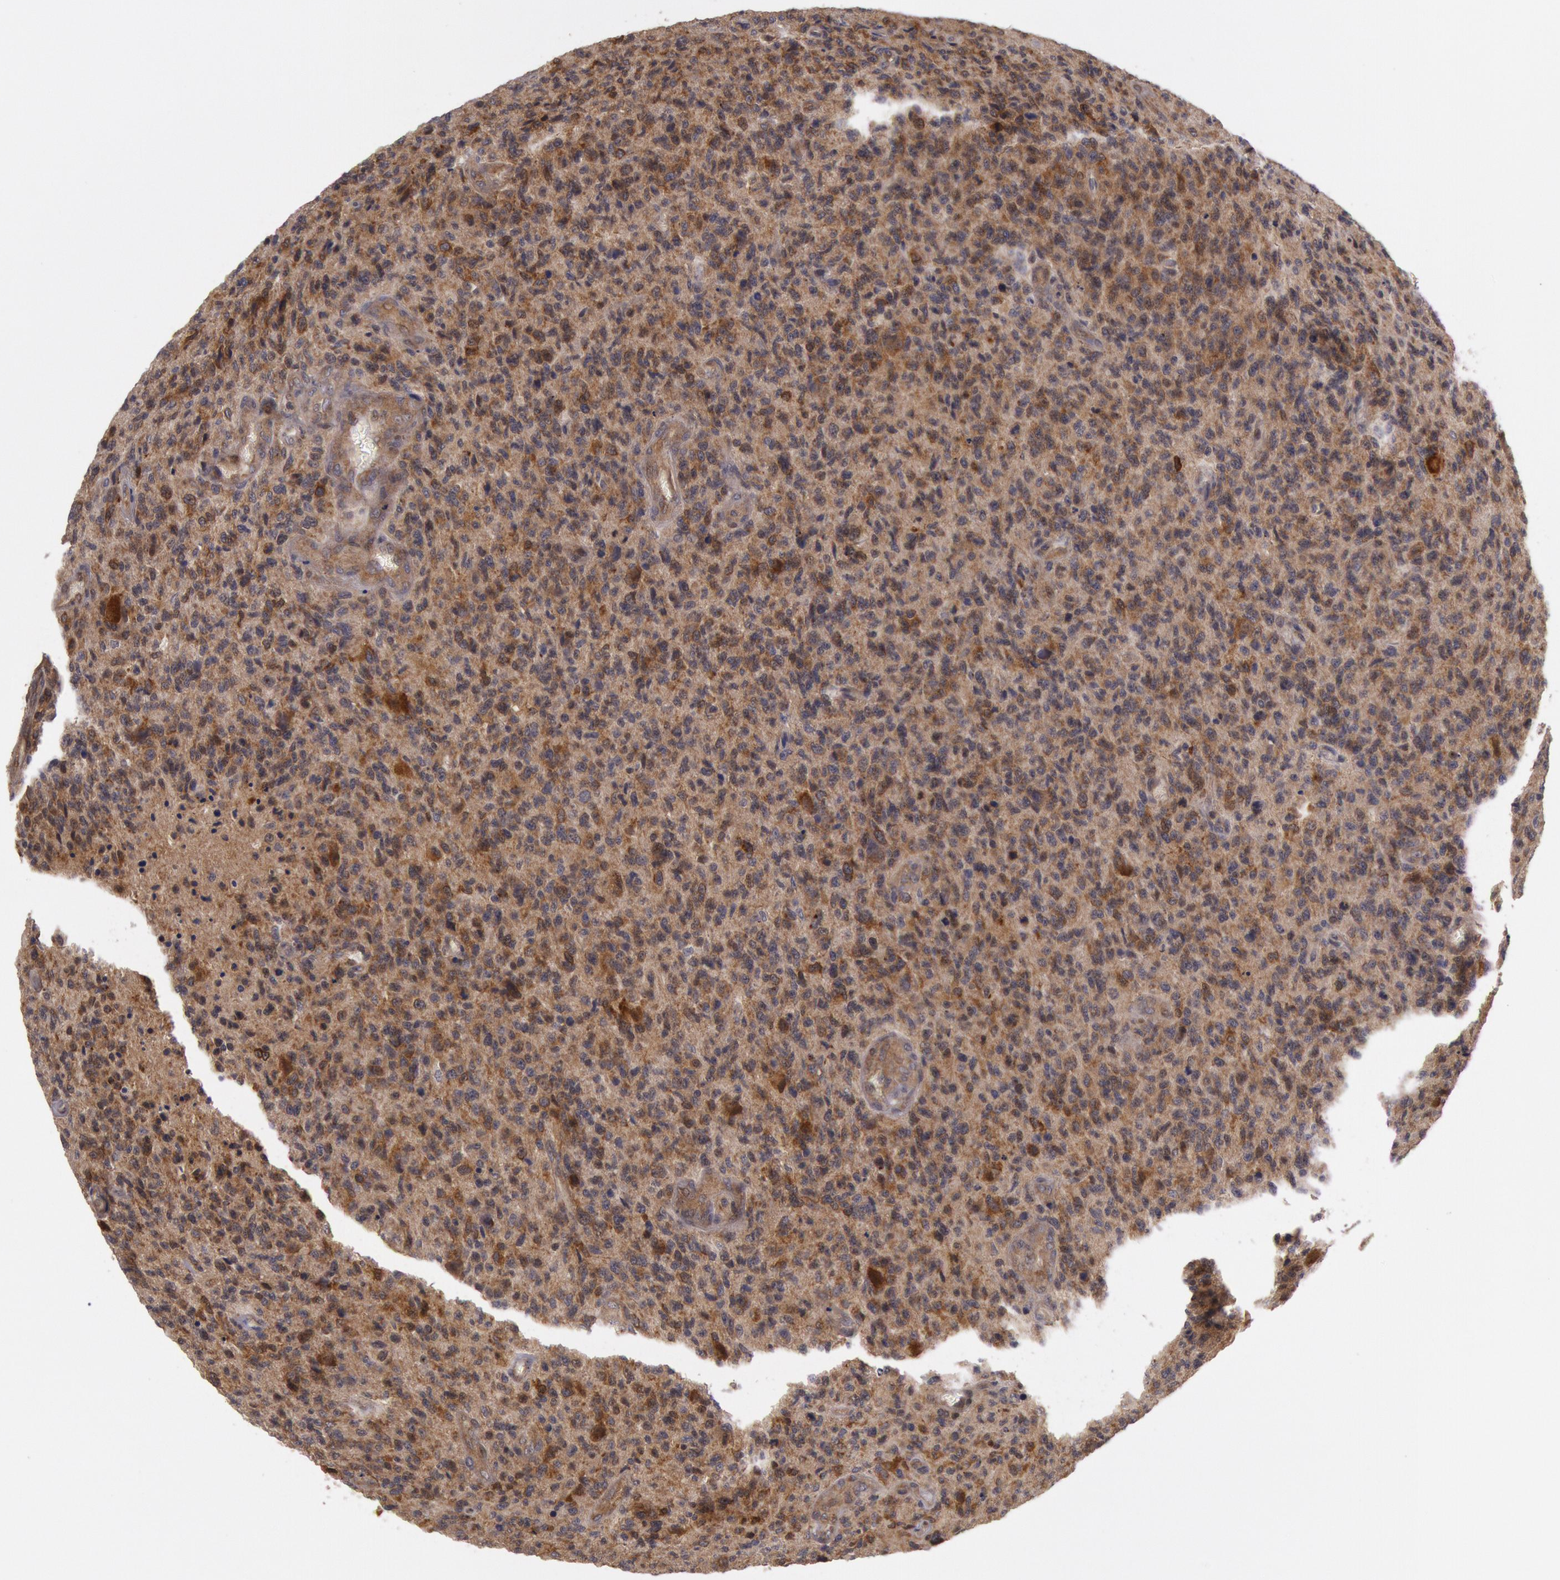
{"staining": {"intensity": "strong", "quantity": ">75%", "location": "cytoplasmic/membranous,nuclear"}, "tissue": "glioma", "cell_type": "Tumor cells", "image_type": "cancer", "snomed": [{"axis": "morphology", "description": "Glioma, malignant, High grade"}, {"axis": "topography", "description": "Brain"}], "caption": "Approximately >75% of tumor cells in malignant glioma (high-grade) demonstrate strong cytoplasmic/membranous and nuclear protein staining as visualized by brown immunohistochemical staining.", "gene": "TRIB2", "patient": {"sex": "male", "age": 36}}